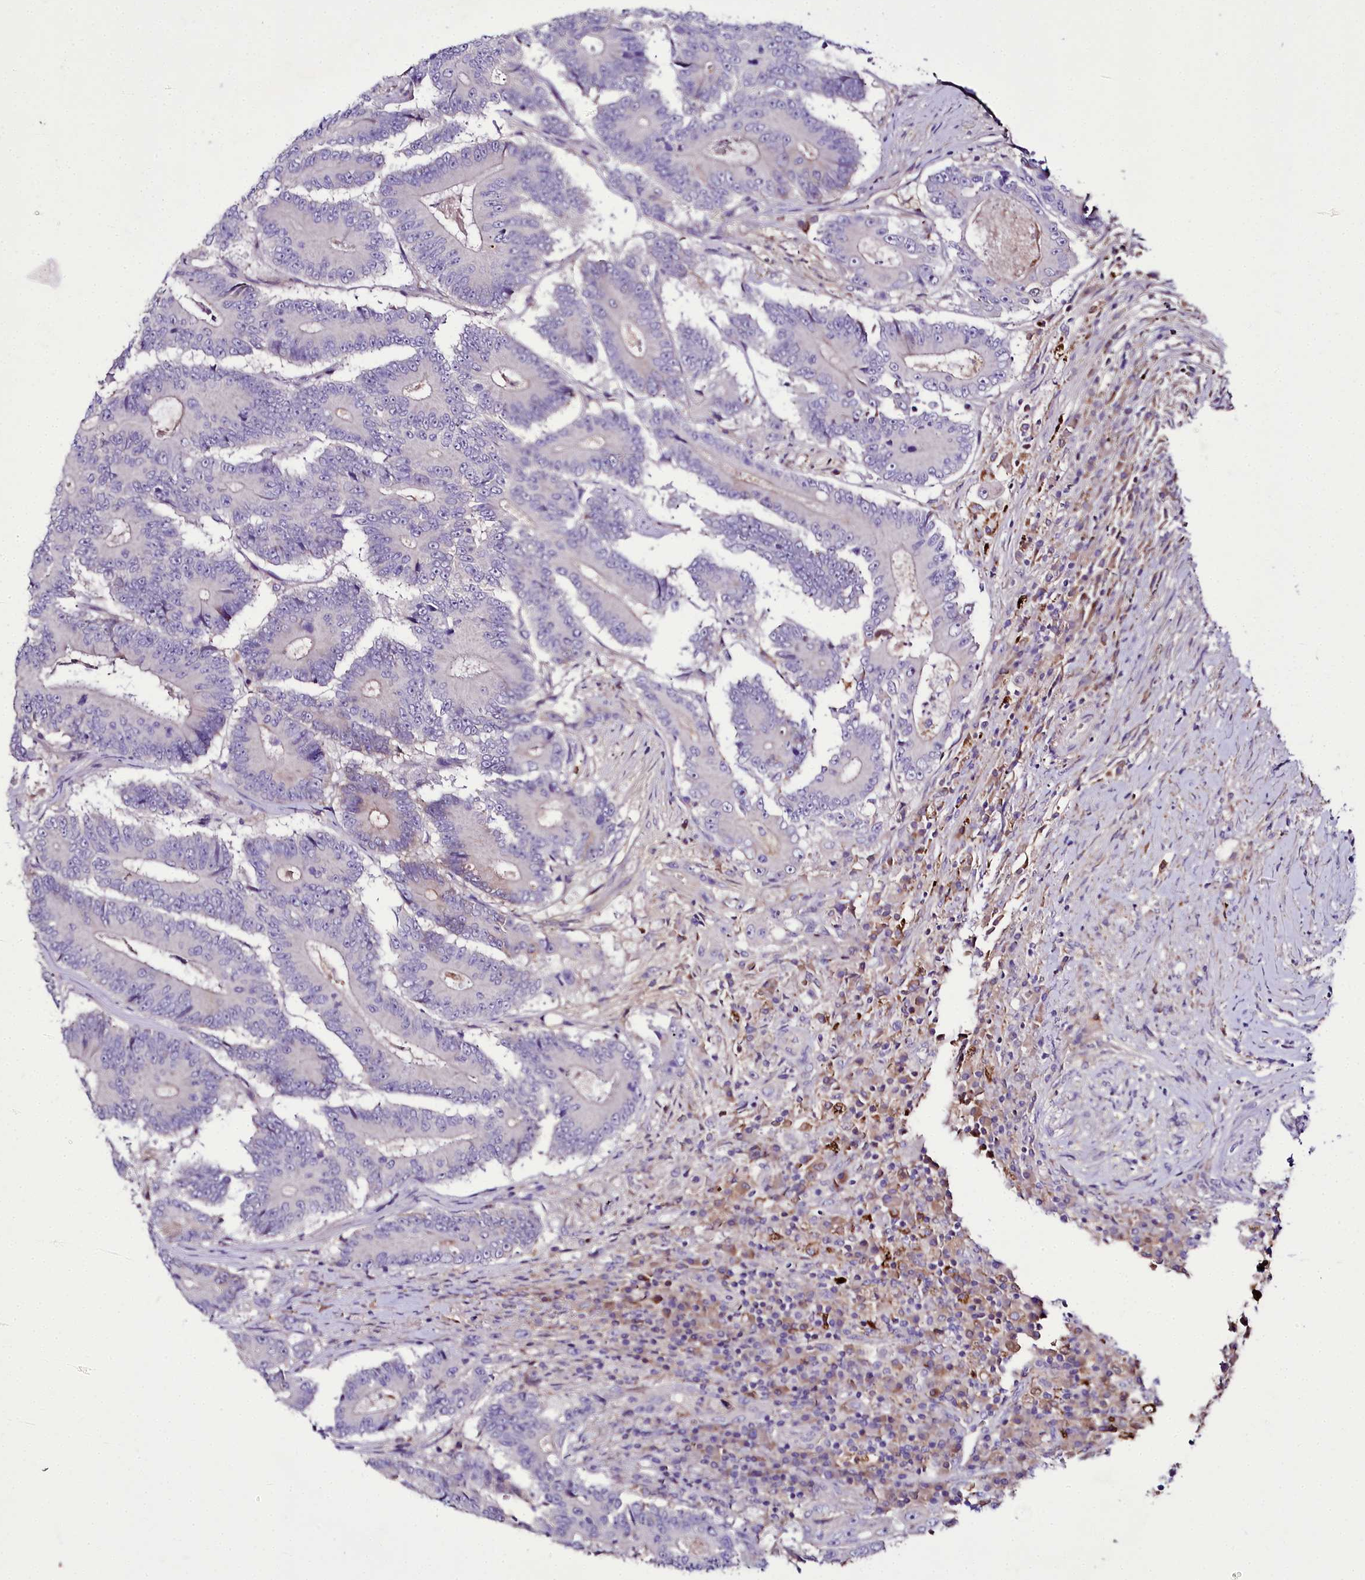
{"staining": {"intensity": "negative", "quantity": "none", "location": "none"}, "tissue": "colorectal cancer", "cell_type": "Tumor cells", "image_type": "cancer", "snomed": [{"axis": "morphology", "description": "Adenocarcinoma, NOS"}, {"axis": "topography", "description": "Colon"}], "caption": "Immunohistochemistry of colorectal cancer (adenocarcinoma) displays no staining in tumor cells.", "gene": "PPP1R32", "patient": {"sex": "male", "age": 83}}